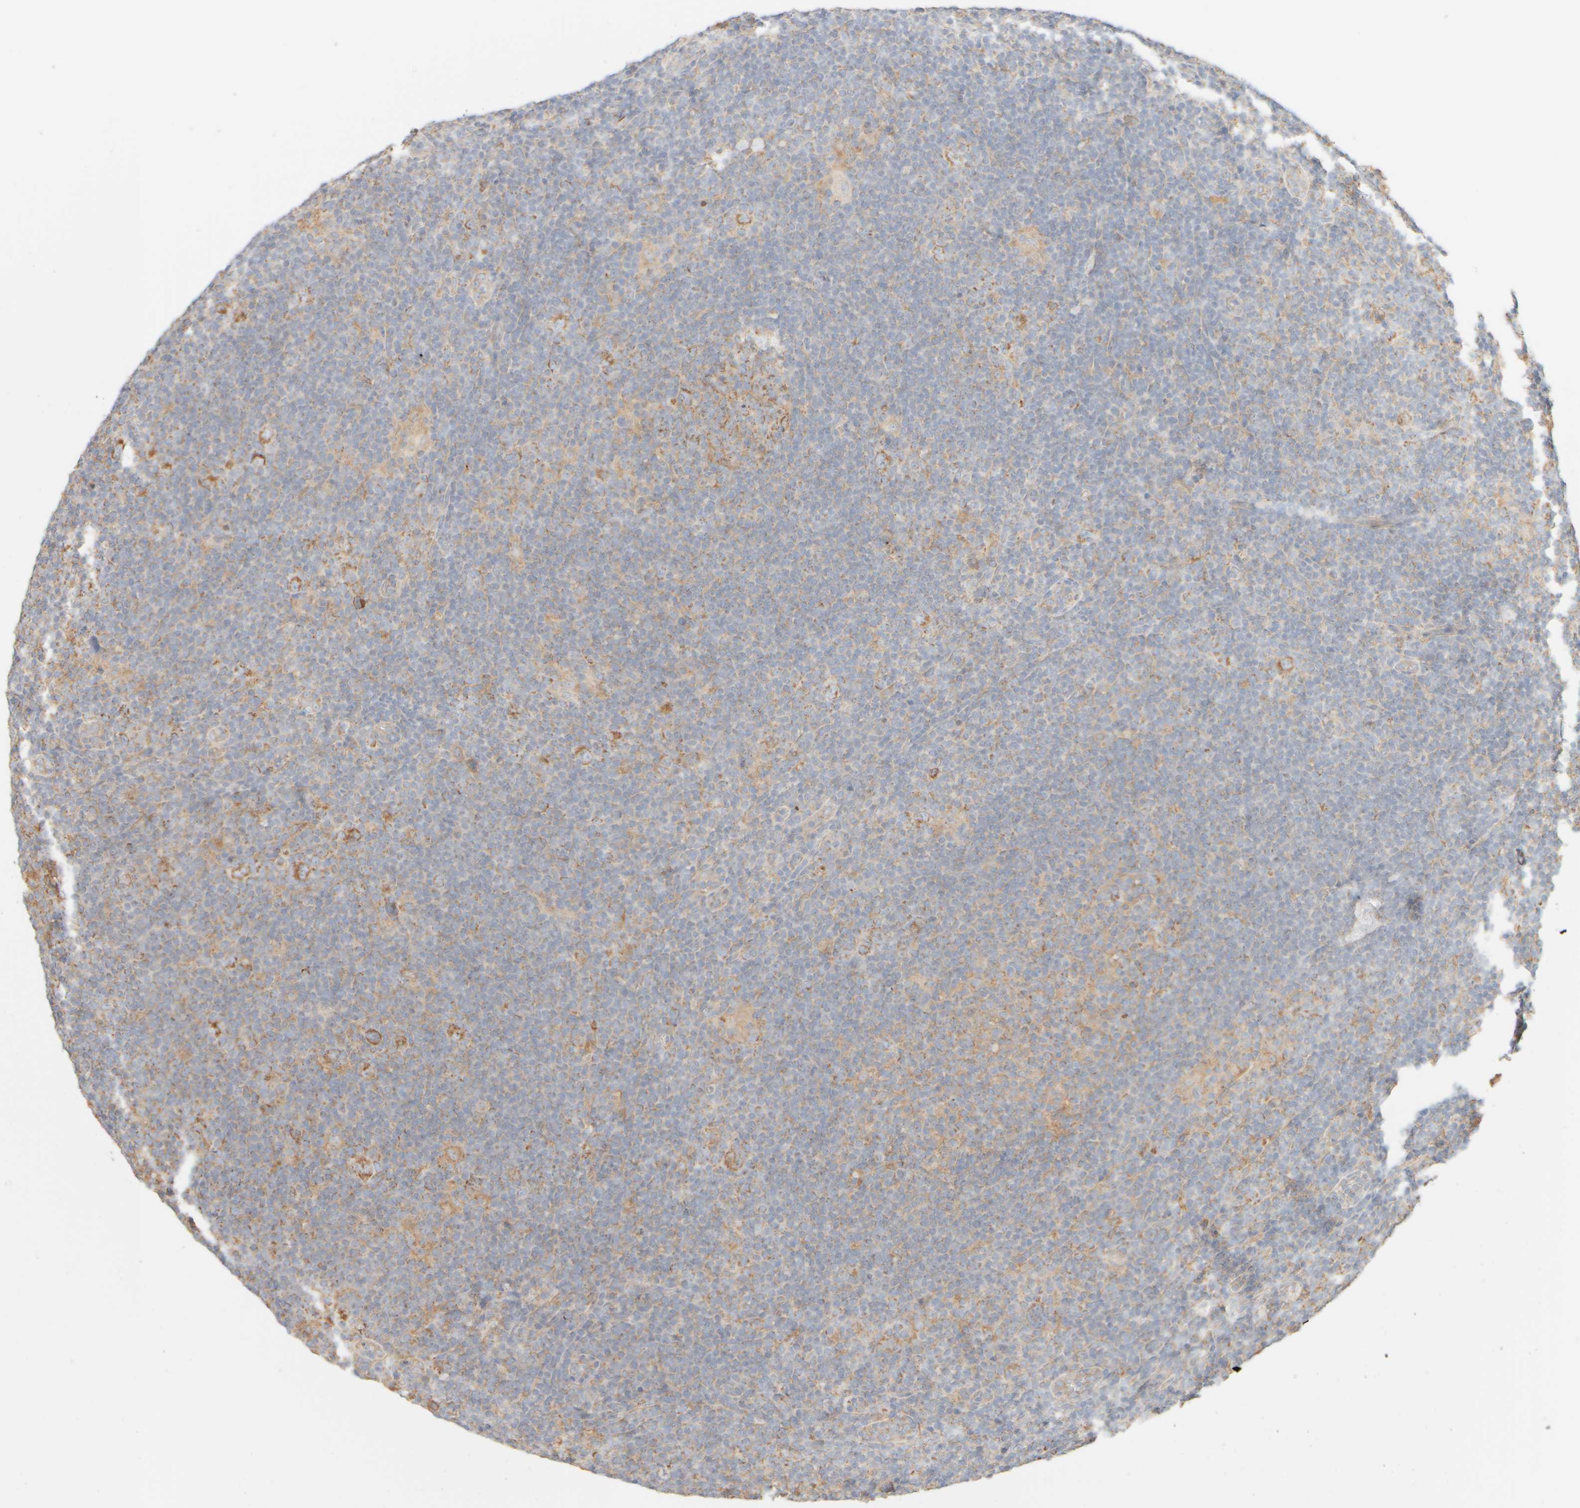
{"staining": {"intensity": "moderate", "quantity": "25%-75%", "location": "cytoplasmic/membranous"}, "tissue": "lymphoma", "cell_type": "Tumor cells", "image_type": "cancer", "snomed": [{"axis": "morphology", "description": "Hodgkin's disease, NOS"}, {"axis": "topography", "description": "Lymph node"}], "caption": "Protein expression by immunohistochemistry (IHC) demonstrates moderate cytoplasmic/membranous staining in about 25%-75% of tumor cells in lymphoma.", "gene": "APBB2", "patient": {"sex": "female", "age": 57}}